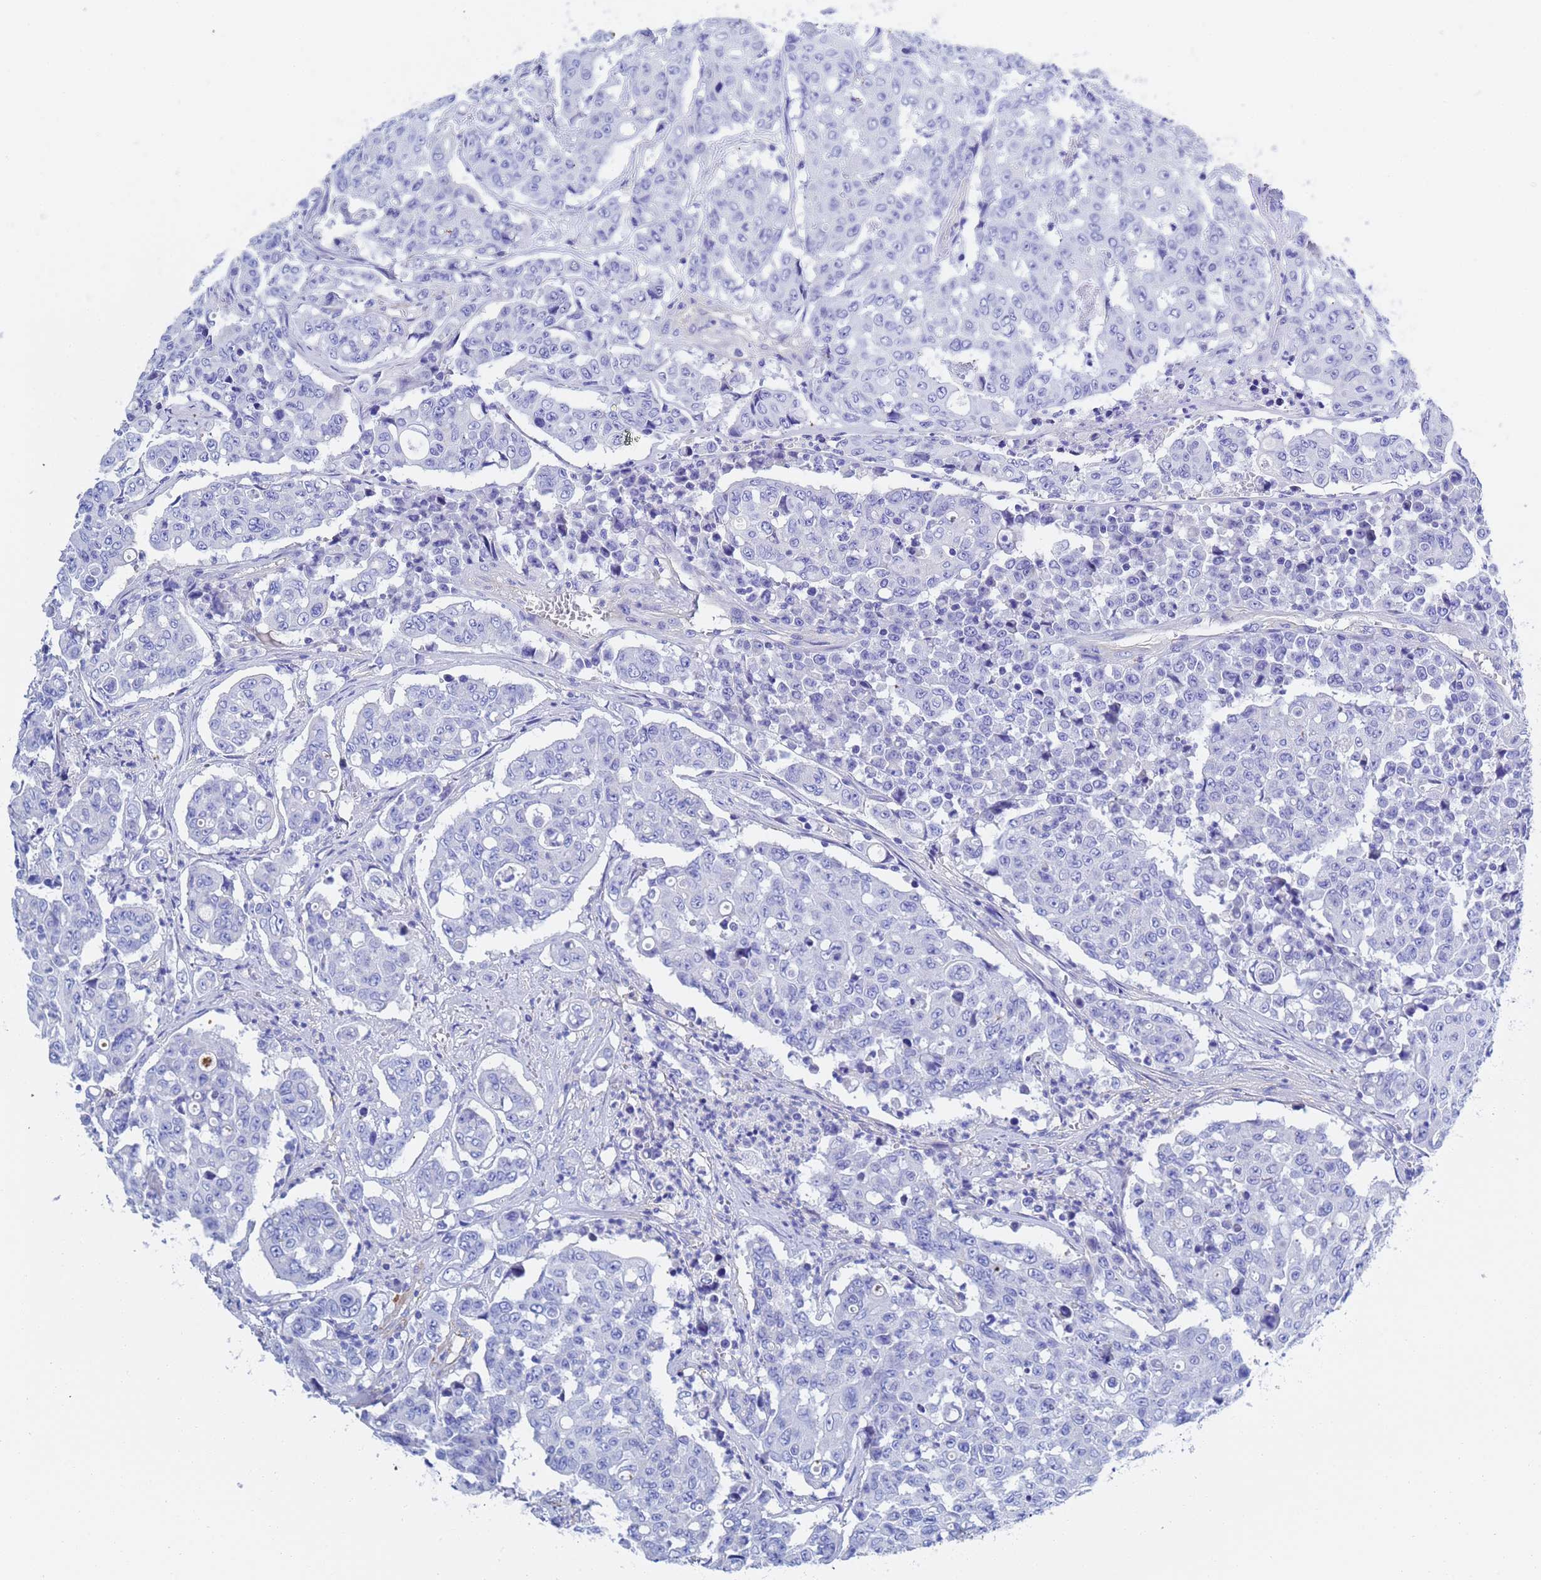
{"staining": {"intensity": "negative", "quantity": "none", "location": "none"}, "tissue": "colorectal cancer", "cell_type": "Tumor cells", "image_type": "cancer", "snomed": [{"axis": "morphology", "description": "Adenocarcinoma, NOS"}, {"axis": "topography", "description": "Colon"}], "caption": "Tumor cells are negative for protein expression in human colorectal cancer. (DAB immunohistochemistry (IHC) visualized using brightfield microscopy, high magnification).", "gene": "CST4", "patient": {"sex": "male", "age": 51}}